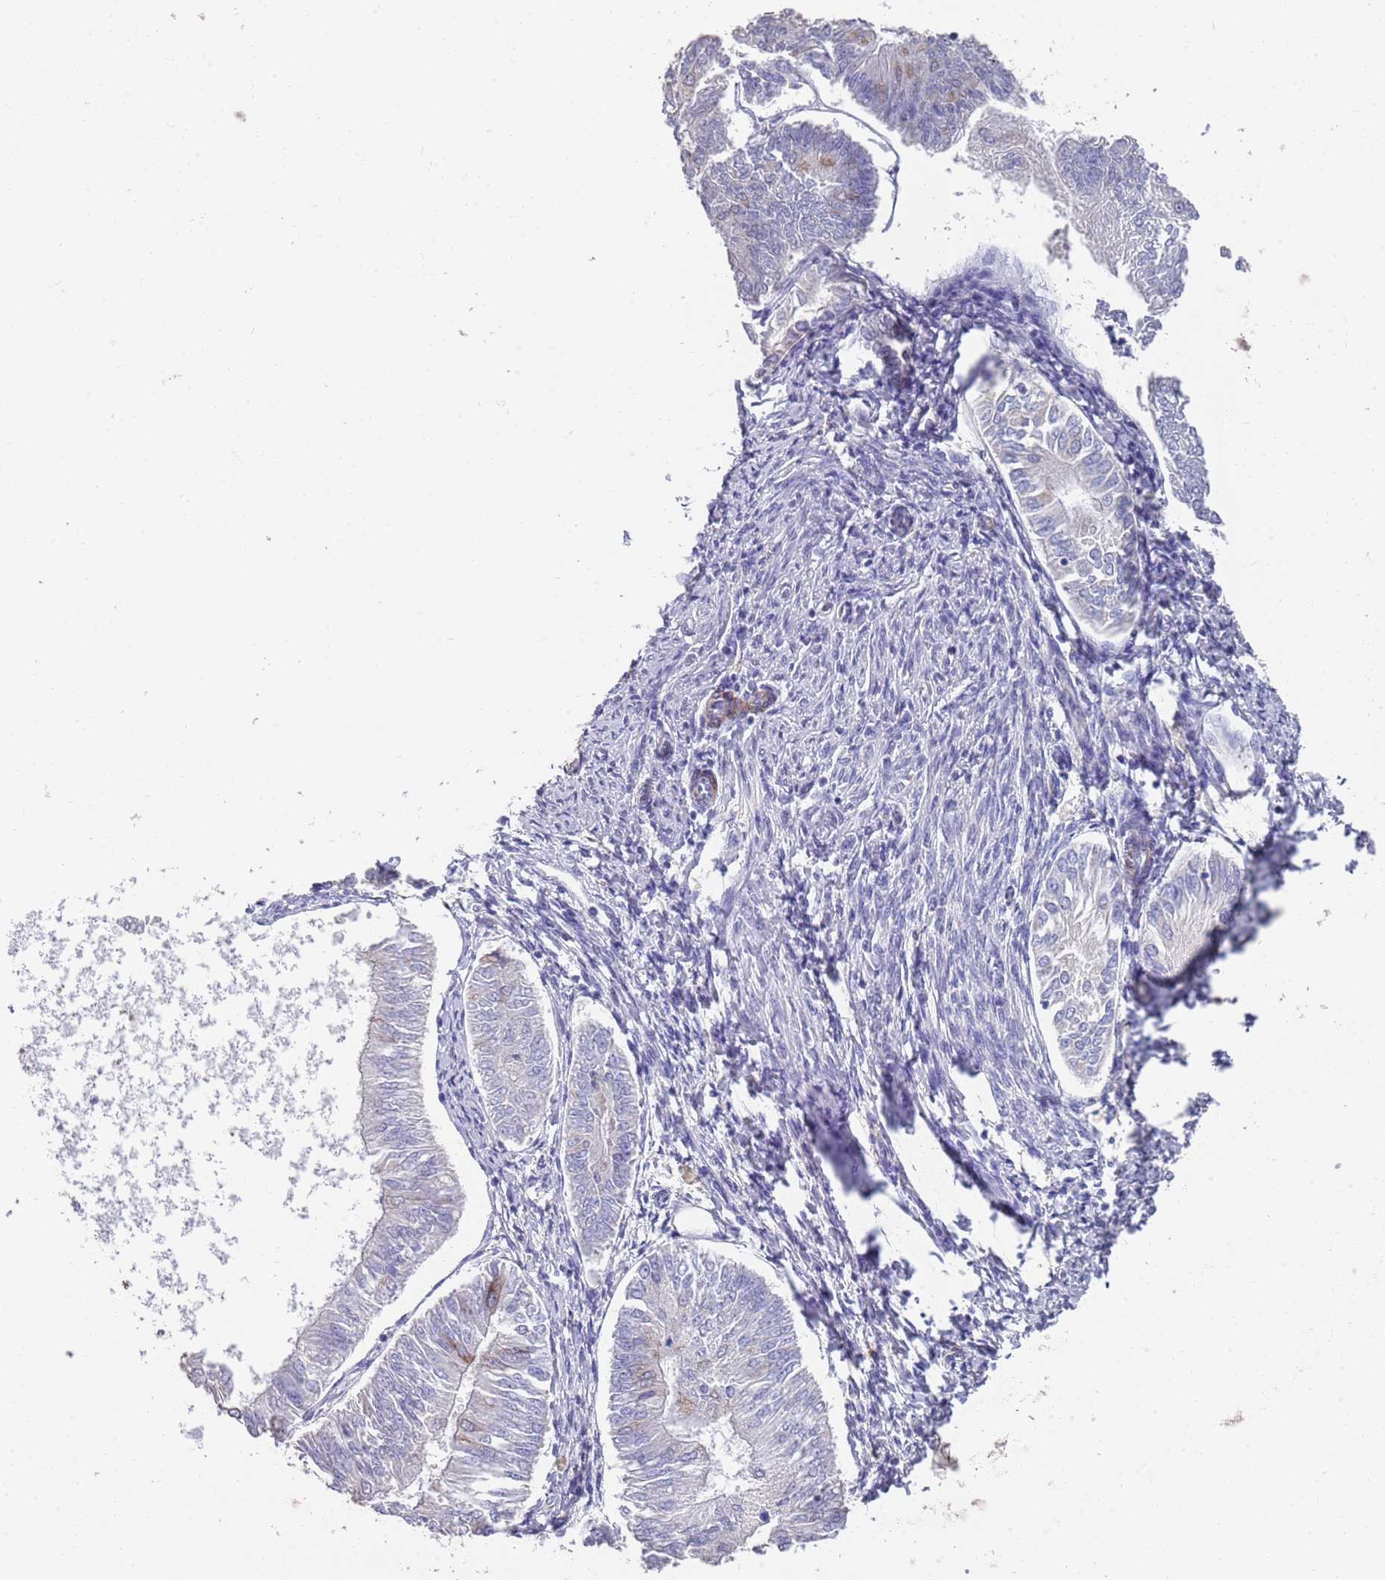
{"staining": {"intensity": "negative", "quantity": "none", "location": "none"}, "tissue": "endometrial cancer", "cell_type": "Tumor cells", "image_type": "cancer", "snomed": [{"axis": "morphology", "description": "Adenocarcinoma, NOS"}, {"axis": "topography", "description": "Endometrium"}], "caption": "Tumor cells are negative for brown protein staining in endometrial adenocarcinoma. (DAB (3,3'-diaminobenzidine) IHC with hematoxylin counter stain).", "gene": "ANK2", "patient": {"sex": "female", "age": 58}}